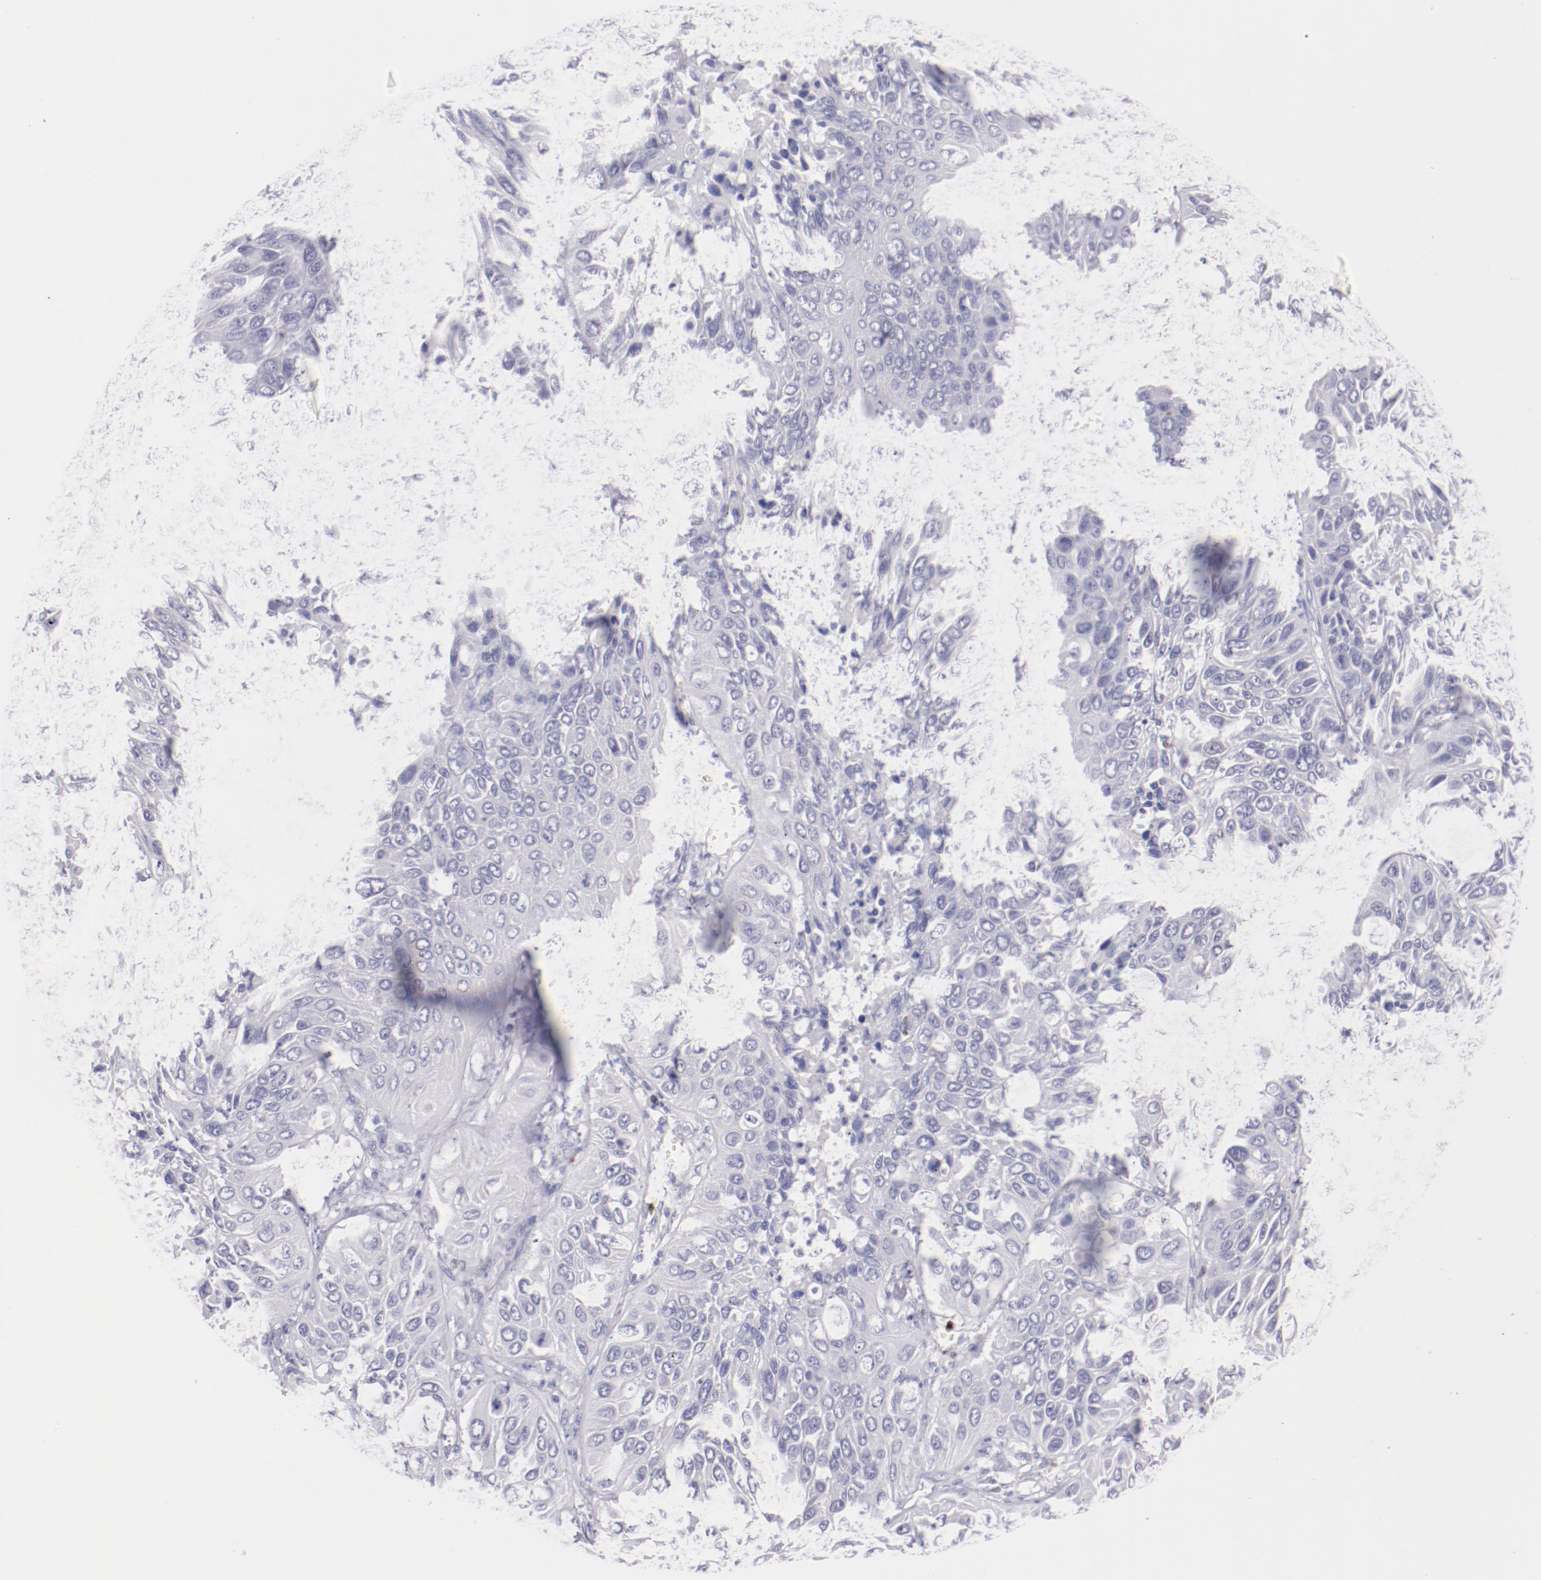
{"staining": {"intensity": "negative", "quantity": "none", "location": "none"}, "tissue": "lung cancer", "cell_type": "Tumor cells", "image_type": "cancer", "snomed": [{"axis": "morphology", "description": "Squamous cell carcinoma, NOS"}, {"axis": "topography", "description": "Lung"}], "caption": "Immunohistochemistry (IHC) of squamous cell carcinoma (lung) reveals no positivity in tumor cells.", "gene": "IRF8", "patient": {"sex": "female", "age": 76}}